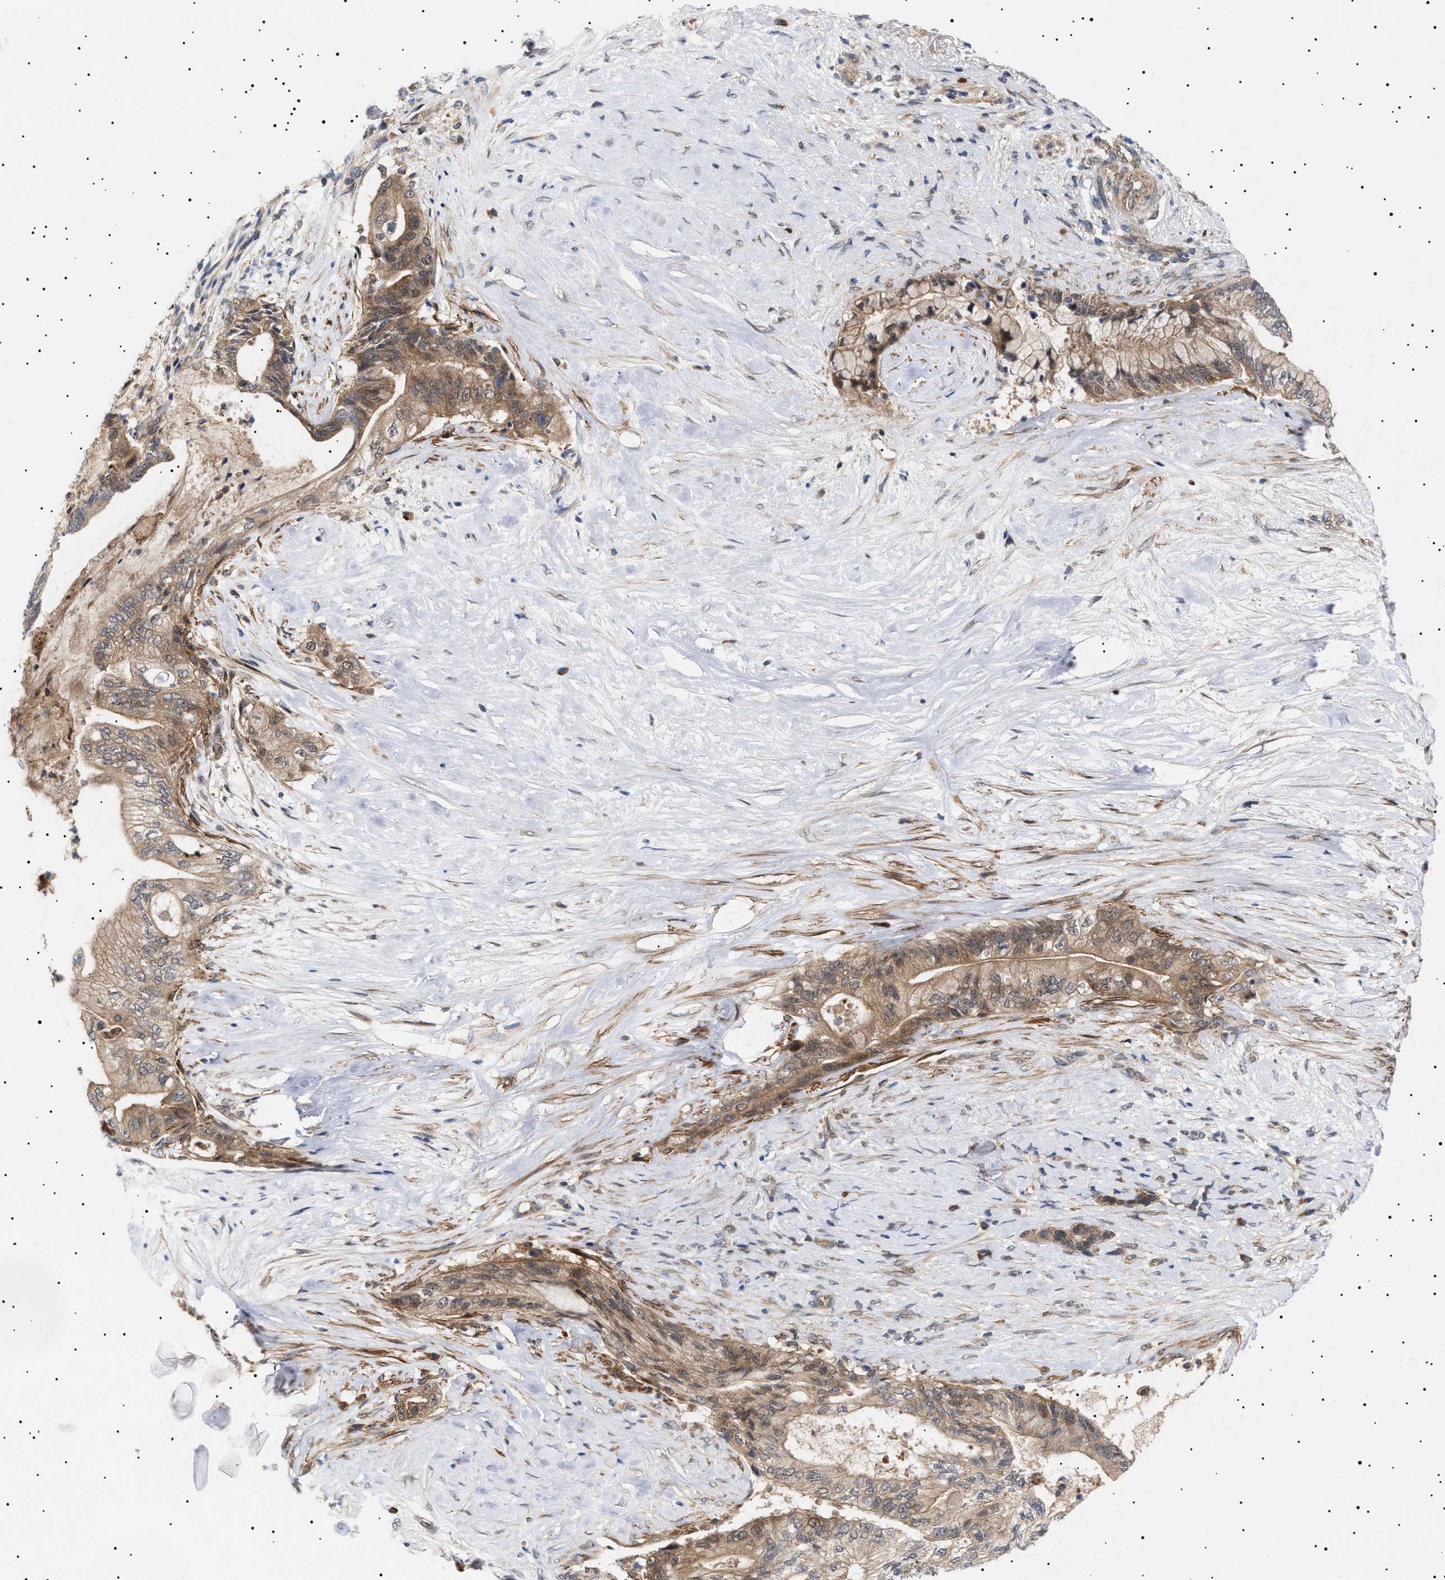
{"staining": {"intensity": "moderate", "quantity": ">75%", "location": "cytoplasmic/membranous"}, "tissue": "pancreatic cancer", "cell_type": "Tumor cells", "image_type": "cancer", "snomed": [{"axis": "morphology", "description": "Adenocarcinoma, NOS"}, {"axis": "topography", "description": "Pancreas"}], "caption": "This image reveals immunohistochemistry (IHC) staining of pancreatic adenocarcinoma, with medium moderate cytoplasmic/membranous expression in approximately >75% of tumor cells.", "gene": "NPLOC4", "patient": {"sex": "male", "age": 59}}